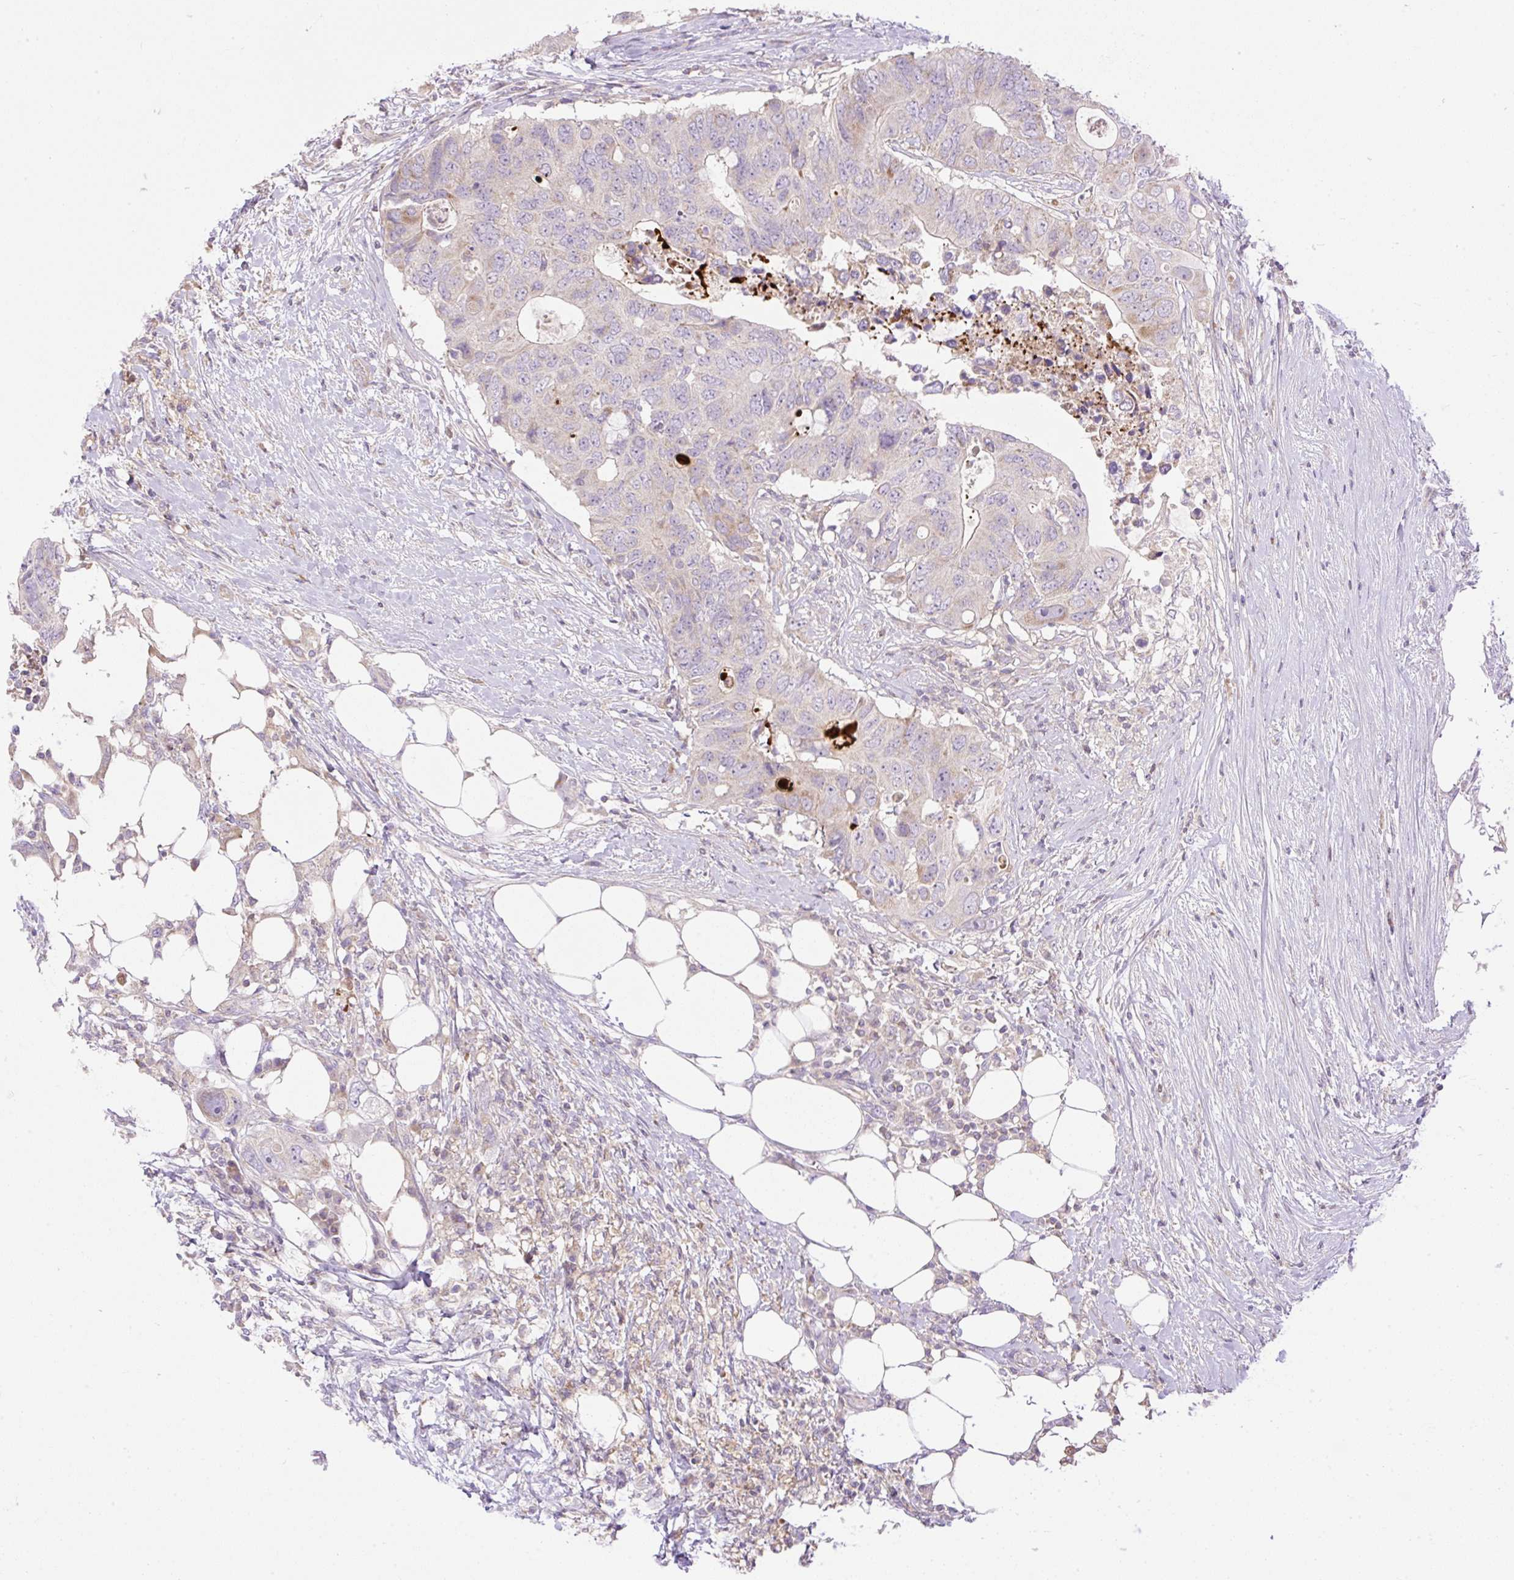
{"staining": {"intensity": "negative", "quantity": "none", "location": "none"}, "tissue": "colorectal cancer", "cell_type": "Tumor cells", "image_type": "cancer", "snomed": [{"axis": "morphology", "description": "Adenocarcinoma, NOS"}, {"axis": "topography", "description": "Colon"}], "caption": "An image of human colorectal adenocarcinoma is negative for staining in tumor cells.", "gene": "VPS25", "patient": {"sex": "male", "age": 71}}